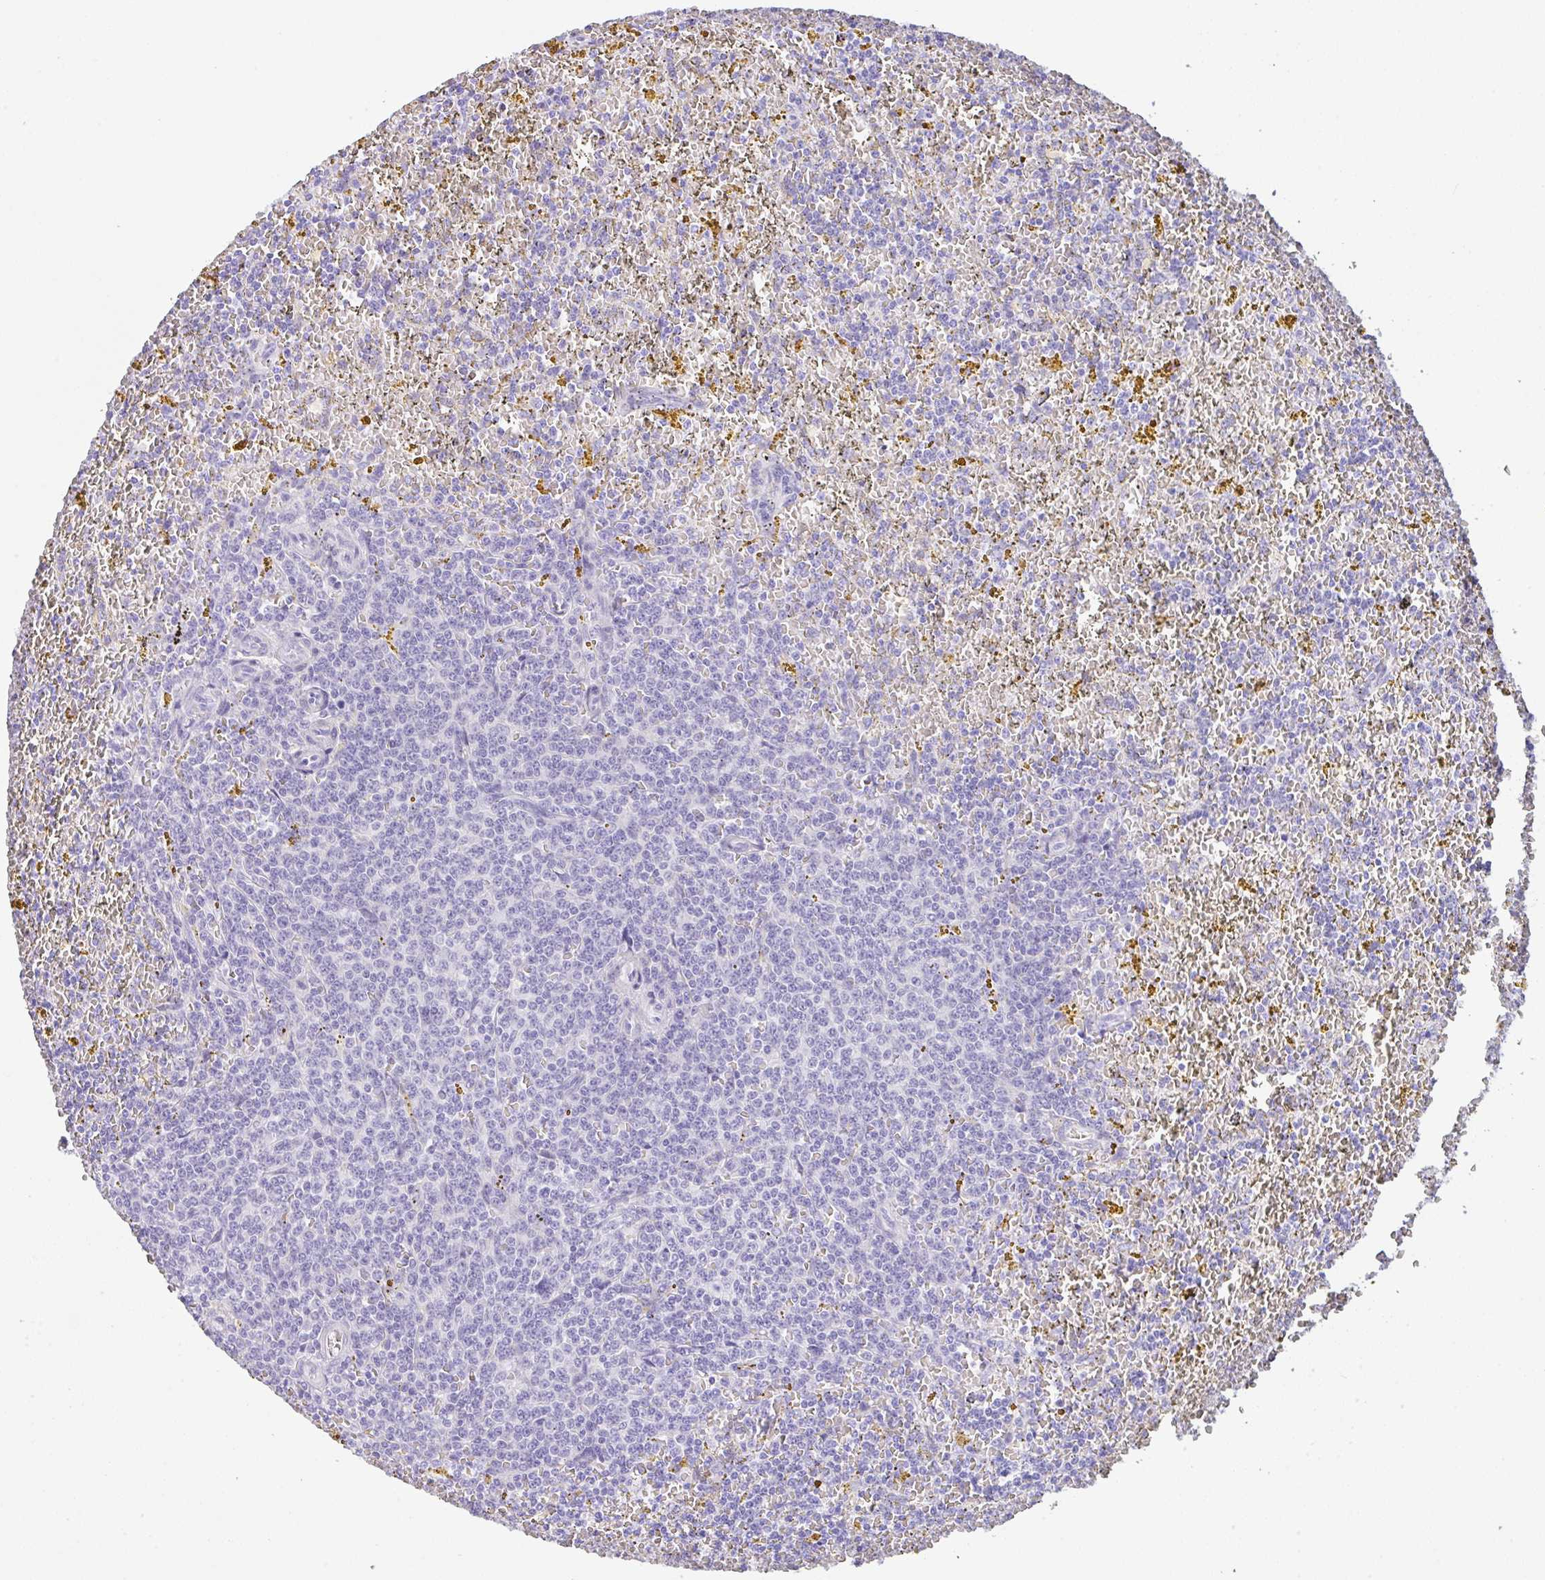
{"staining": {"intensity": "negative", "quantity": "none", "location": "none"}, "tissue": "lymphoma", "cell_type": "Tumor cells", "image_type": "cancer", "snomed": [{"axis": "morphology", "description": "Malignant lymphoma, non-Hodgkin's type, Low grade"}, {"axis": "topography", "description": "Spleen"}, {"axis": "topography", "description": "Lymph node"}], "caption": "DAB (3,3'-diaminobenzidine) immunohistochemical staining of low-grade malignant lymphoma, non-Hodgkin's type demonstrates no significant expression in tumor cells.", "gene": "TRAF4", "patient": {"sex": "female", "age": 66}}